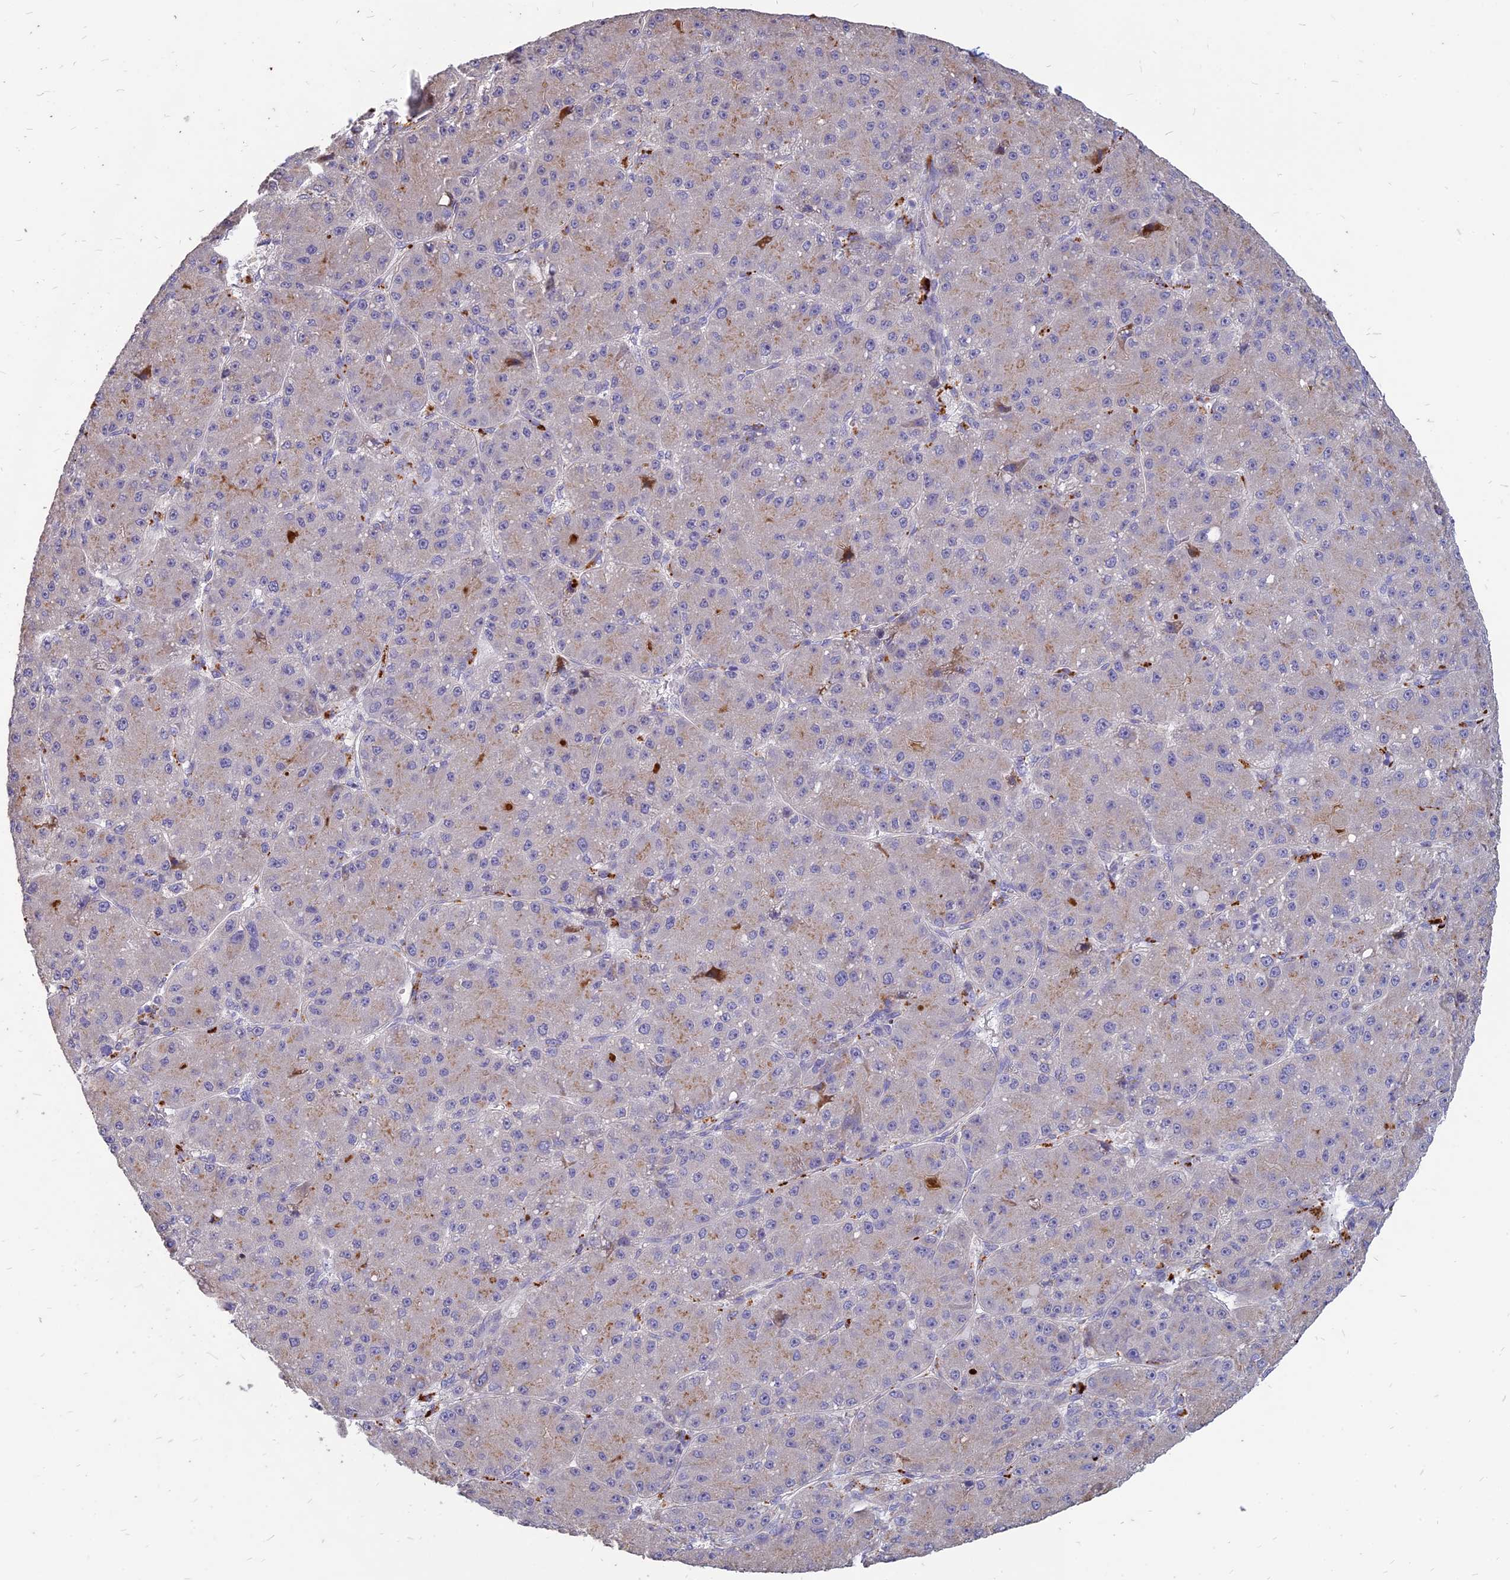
{"staining": {"intensity": "weak", "quantity": "<25%", "location": "cytoplasmic/membranous"}, "tissue": "liver cancer", "cell_type": "Tumor cells", "image_type": "cancer", "snomed": [{"axis": "morphology", "description": "Carcinoma, Hepatocellular, NOS"}, {"axis": "topography", "description": "Liver"}], "caption": "High magnification brightfield microscopy of liver hepatocellular carcinoma stained with DAB (3,3'-diaminobenzidine) (brown) and counterstained with hematoxylin (blue): tumor cells show no significant positivity. (Immunohistochemistry, brightfield microscopy, high magnification).", "gene": "ST3GAL6", "patient": {"sex": "male", "age": 67}}